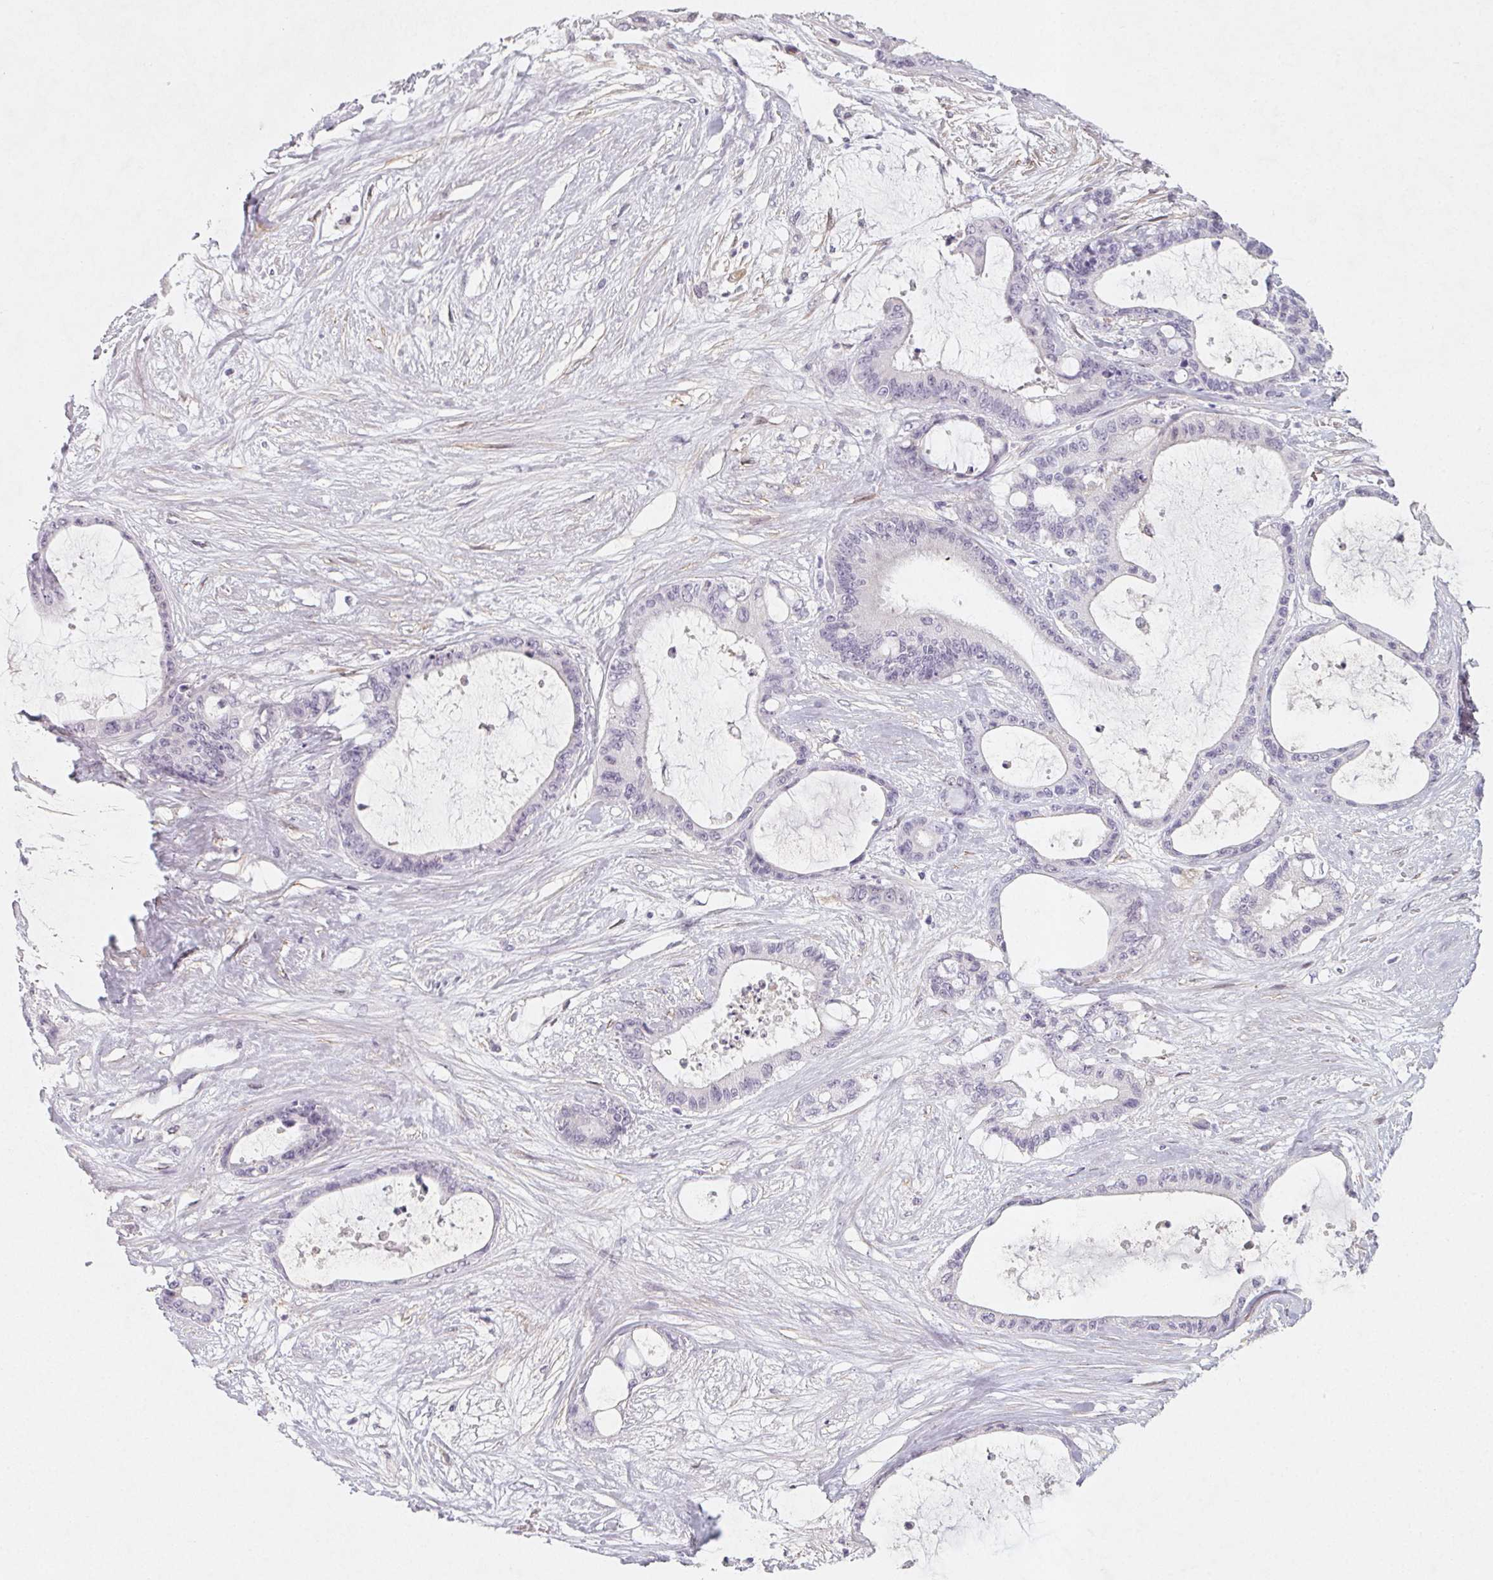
{"staining": {"intensity": "negative", "quantity": "none", "location": "none"}, "tissue": "liver cancer", "cell_type": "Tumor cells", "image_type": "cancer", "snomed": [{"axis": "morphology", "description": "Normal tissue, NOS"}, {"axis": "morphology", "description": "Cholangiocarcinoma"}, {"axis": "topography", "description": "Liver"}, {"axis": "topography", "description": "Peripheral nerve tissue"}], "caption": "The micrograph reveals no significant positivity in tumor cells of cholangiocarcinoma (liver). (Stains: DAB (3,3'-diaminobenzidine) immunohistochemistry (IHC) with hematoxylin counter stain, Microscopy: brightfield microscopy at high magnification).", "gene": "LRRC23", "patient": {"sex": "female", "age": 73}}